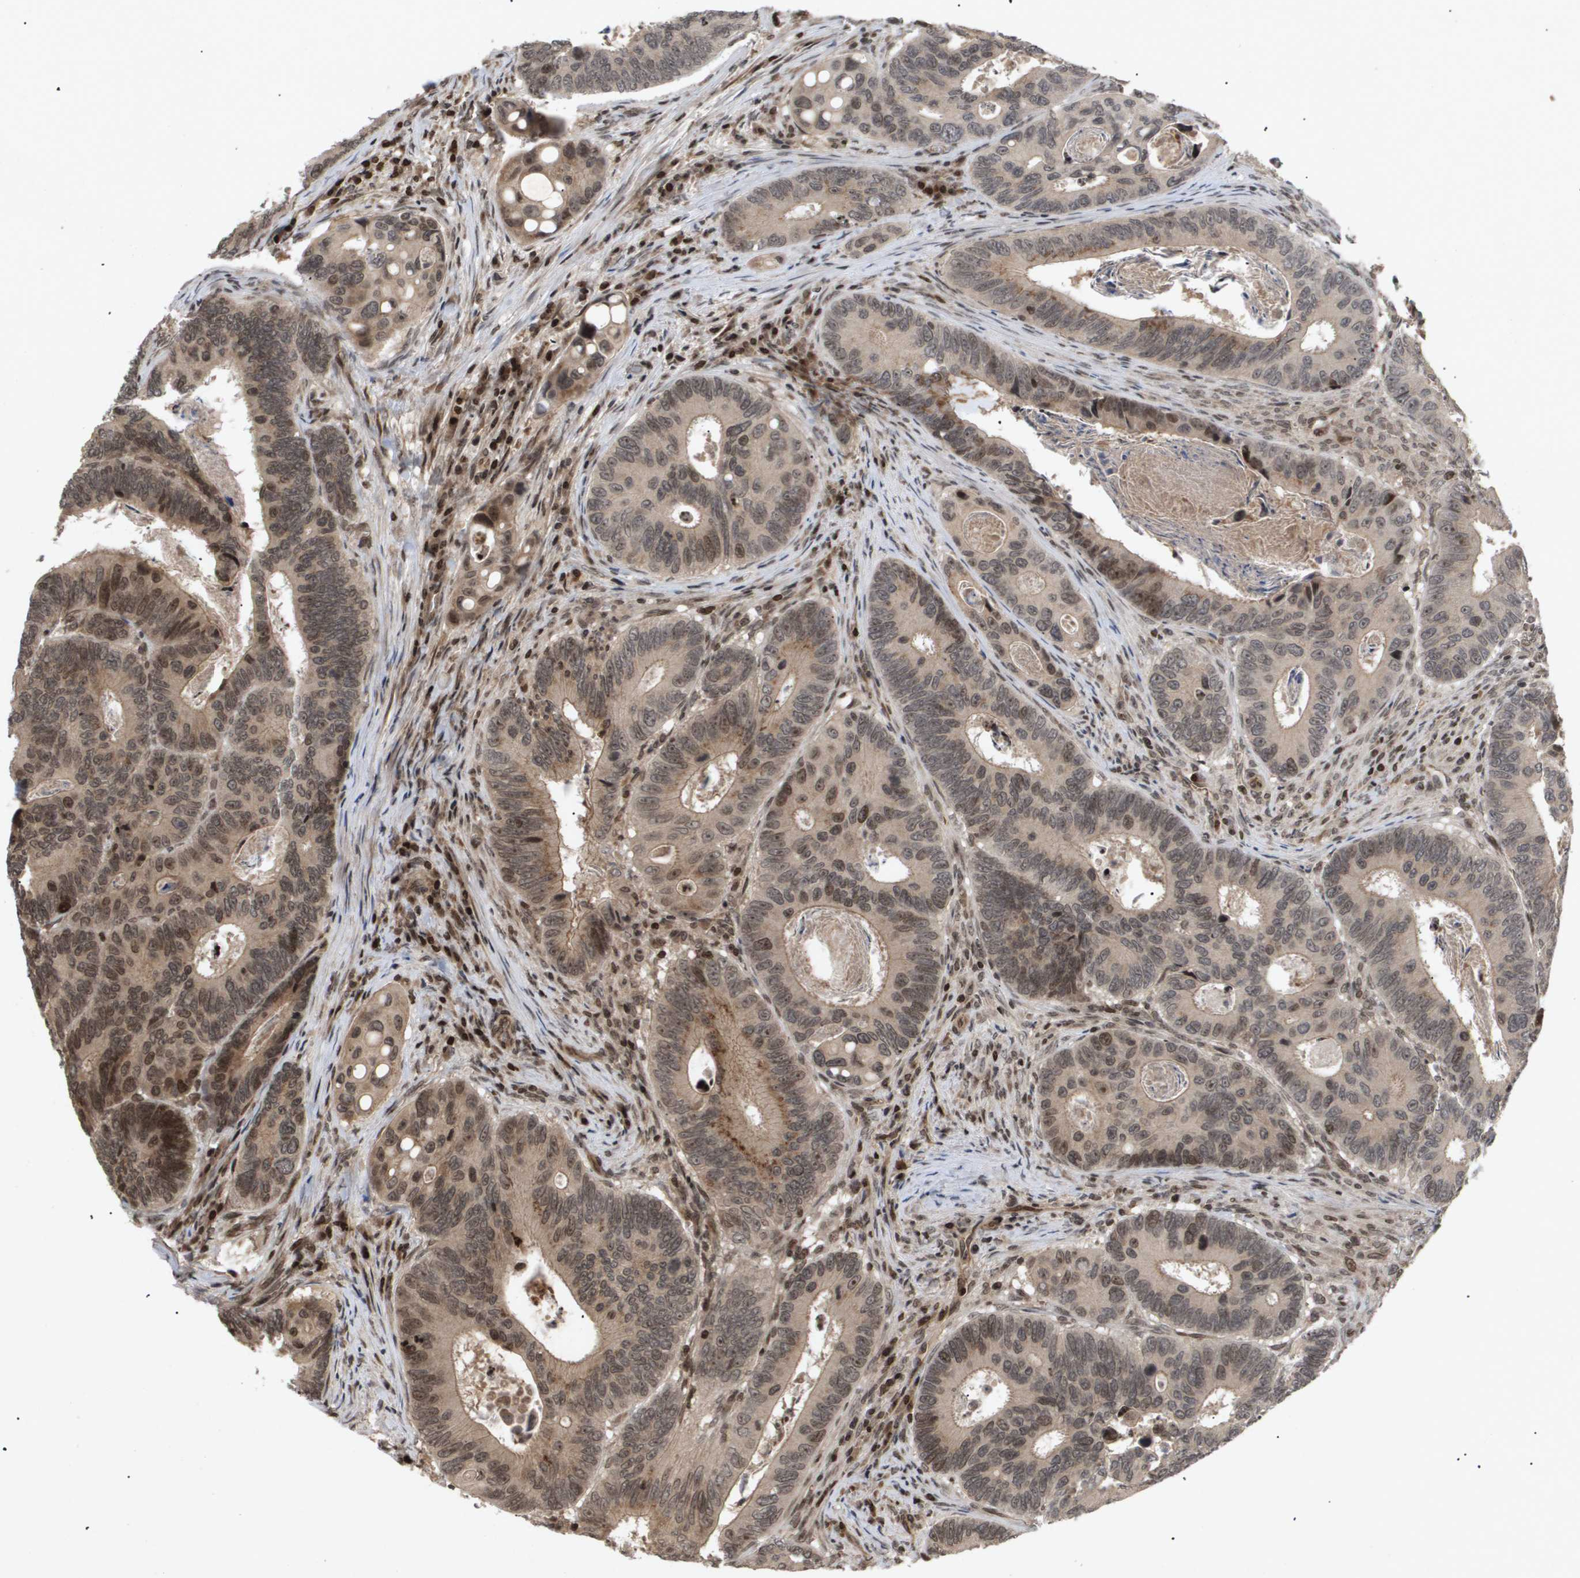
{"staining": {"intensity": "moderate", "quantity": "<25%", "location": "cytoplasmic/membranous,nuclear"}, "tissue": "colorectal cancer", "cell_type": "Tumor cells", "image_type": "cancer", "snomed": [{"axis": "morphology", "description": "Inflammation, NOS"}, {"axis": "morphology", "description": "Adenocarcinoma, NOS"}, {"axis": "topography", "description": "Colon"}], "caption": "Adenocarcinoma (colorectal) stained with IHC displays moderate cytoplasmic/membranous and nuclear staining in approximately <25% of tumor cells. The protein of interest is stained brown, and the nuclei are stained in blue (DAB IHC with brightfield microscopy, high magnification).", "gene": "HSPA6", "patient": {"sex": "male", "age": 72}}